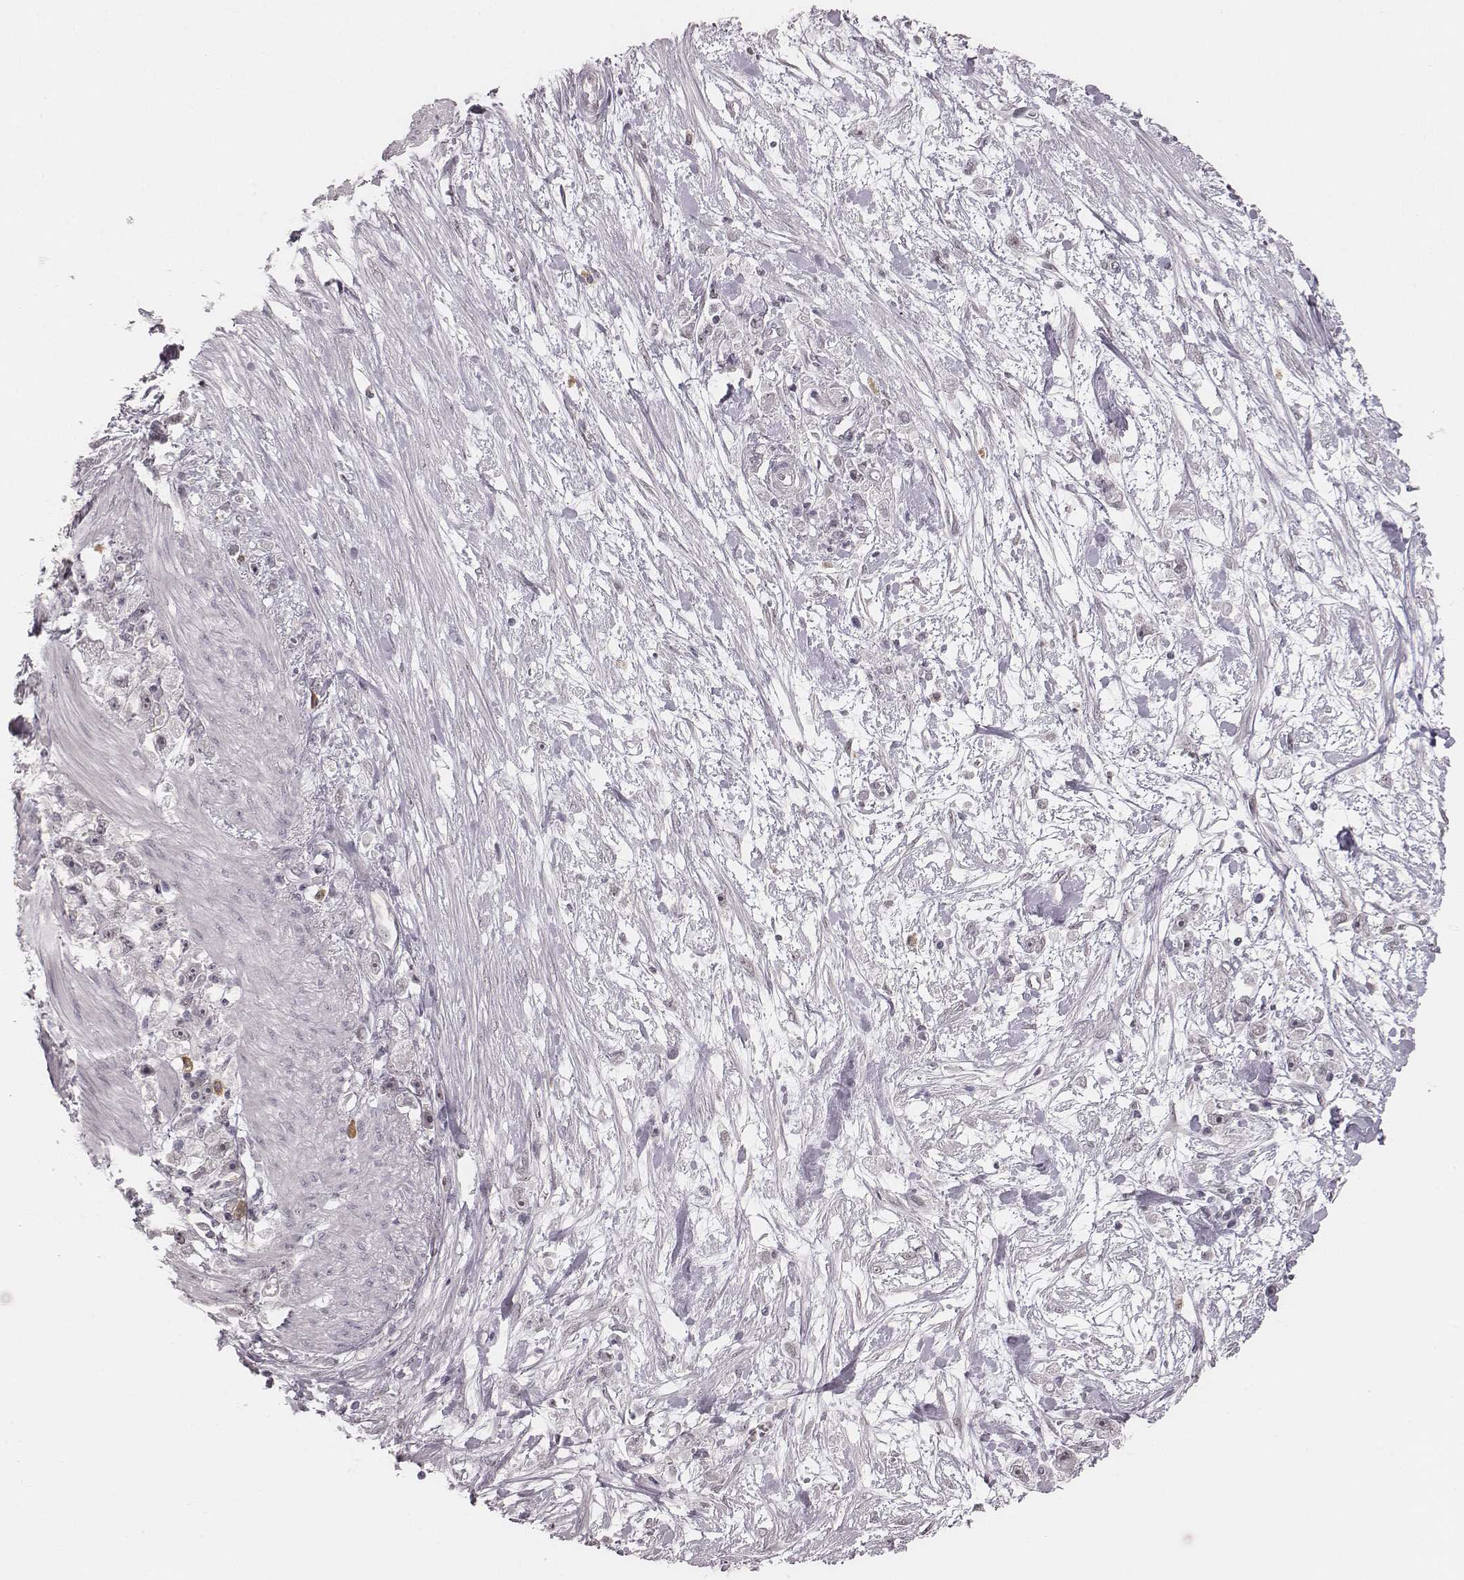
{"staining": {"intensity": "negative", "quantity": "none", "location": "none"}, "tissue": "stomach cancer", "cell_type": "Tumor cells", "image_type": "cancer", "snomed": [{"axis": "morphology", "description": "Adenocarcinoma, NOS"}, {"axis": "topography", "description": "Stomach"}], "caption": "Tumor cells show no significant staining in adenocarcinoma (stomach).", "gene": "RPGRIP1", "patient": {"sex": "female", "age": 59}}